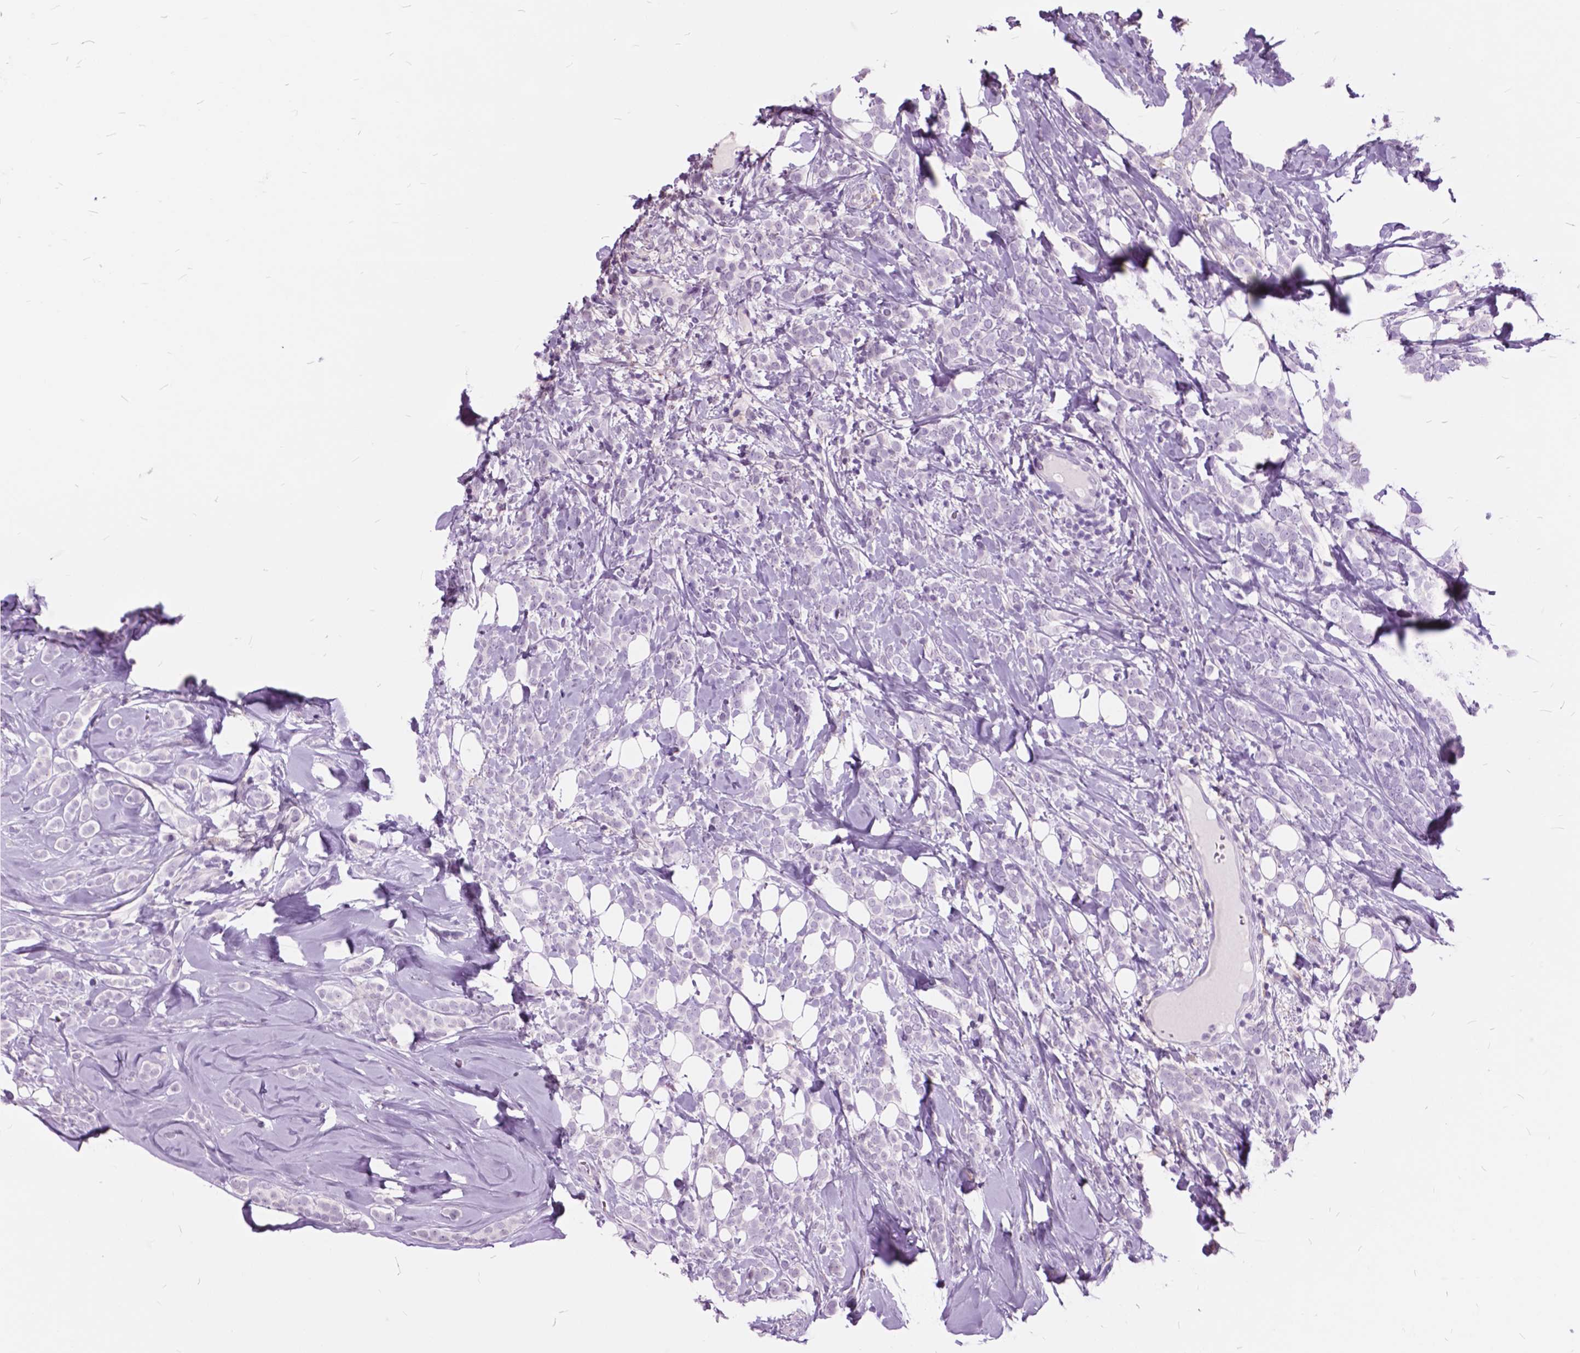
{"staining": {"intensity": "negative", "quantity": "none", "location": "none"}, "tissue": "breast cancer", "cell_type": "Tumor cells", "image_type": "cancer", "snomed": [{"axis": "morphology", "description": "Lobular carcinoma"}, {"axis": "topography", "description": "Breast"}], "caption": "Breast cancer (lobular carcinoma) was stained to show a protein in brown. There is no significant staining in tumor cells.", "gene": "GDF9", "patient": {"sex": "female", "age": 49}}